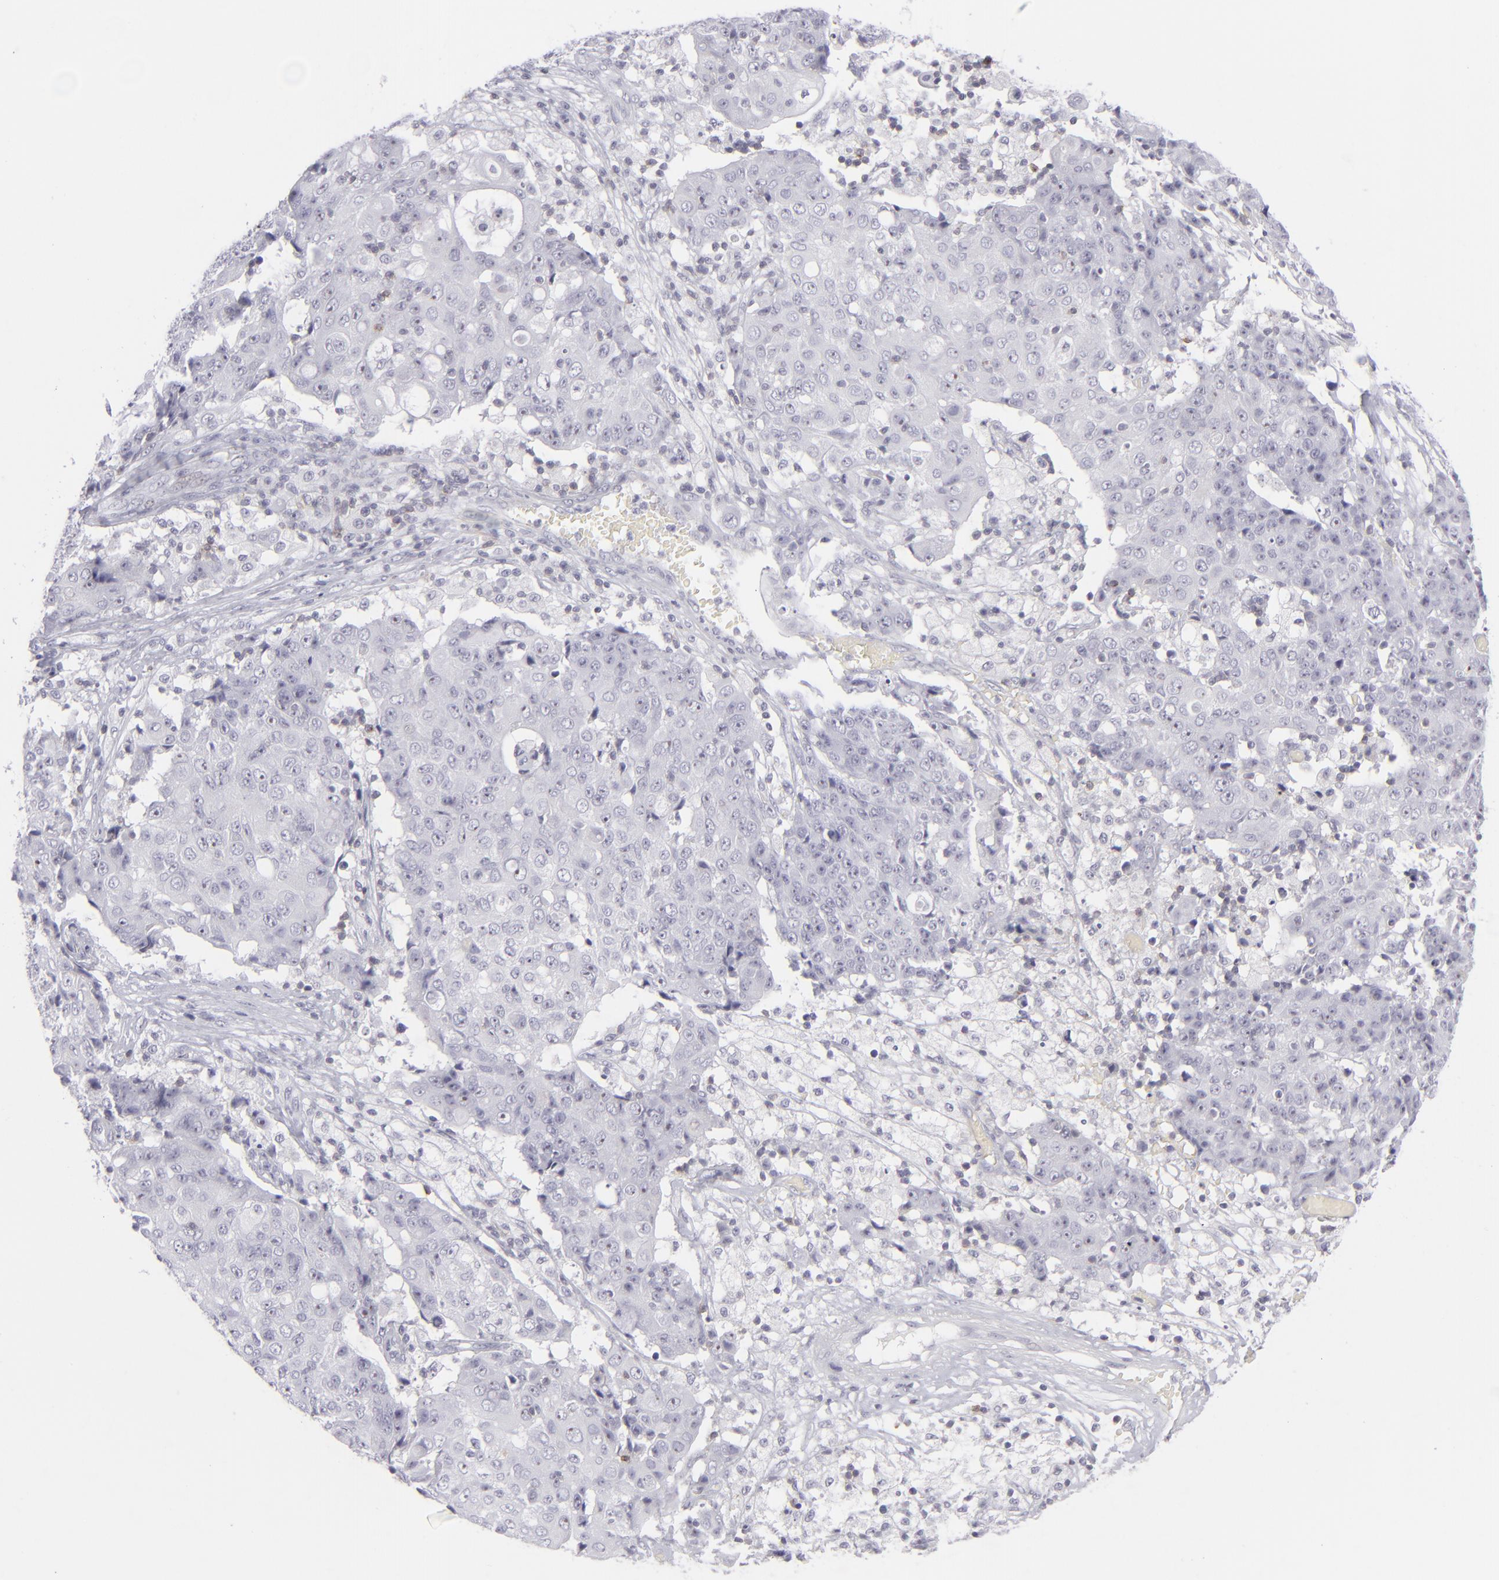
{"staining": {"intensity": "negative", "quantity": "none", "location": "none"}, "tissue": "ovarian cancer", "cell_type": "Tumor cells", "image_type": "cancer", "snomed": [{"axis": "morphology", "description": "Carcinoma, endometroid"}, {"axis": "topography", "description": "Ovary"}], "caption": "Immunohistochemical staining of human ovarian endometroid carcinoma displays no significant expression in tumor cells.", "gene": "CD7", "patient": {"sex": "female", "age": 42}}